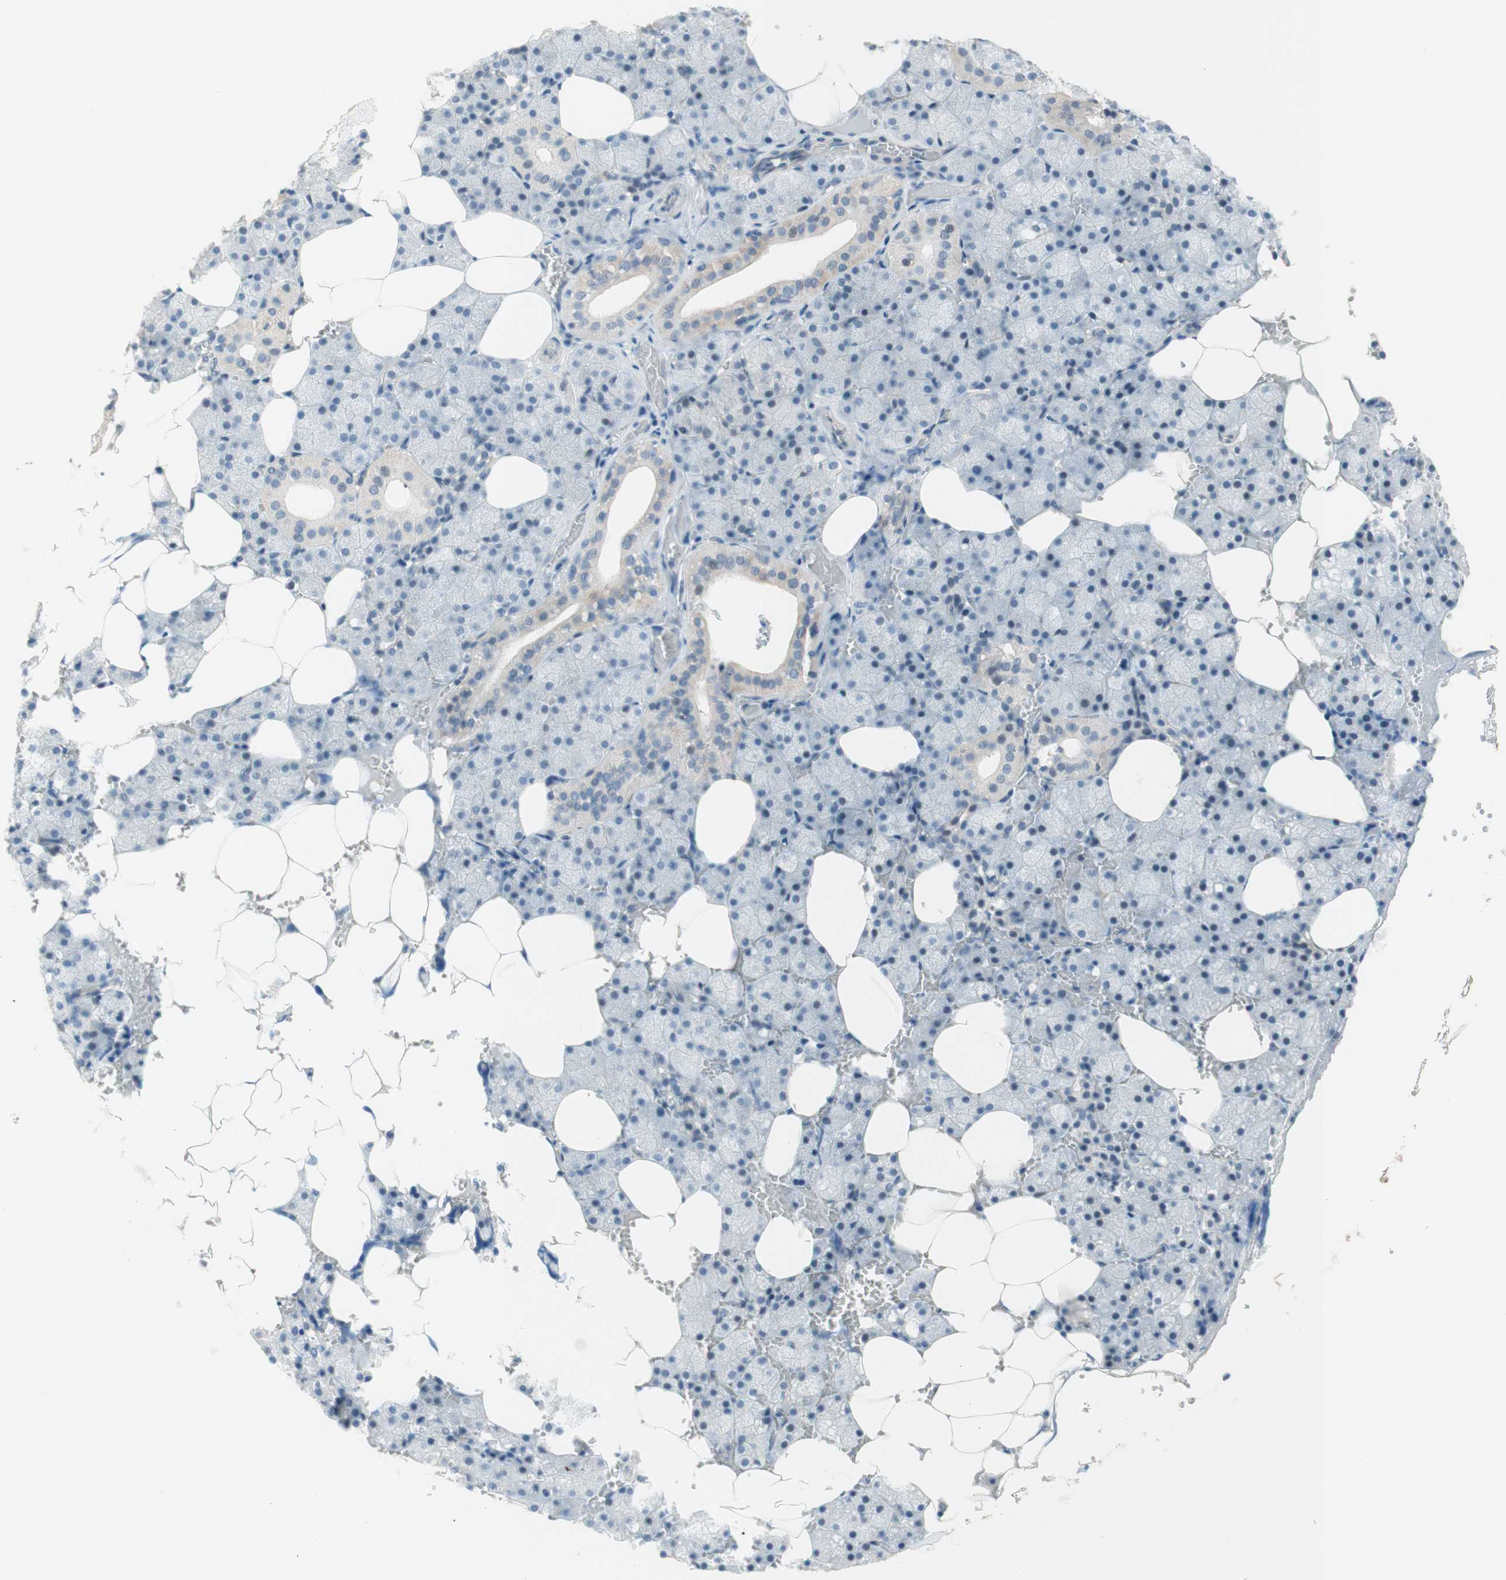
{"staining": {"intensity": "weak", "quantity": "<25%", "location": "cytoplasmic/membranous"}, "tissue": "salivary gland", "cell_type": "Glandular cells", "image_type": "normal", "snomed": [{"axis": "morphology", "description": "Normal tissue, NOS"}, {"axis": "topography", "description": "Salivary gland"}], "caption": "Unremarkable salivary gland was stained to show a protein in brown. There is no significant expression in glandular cells.", "gene": "JPH1", "patient": {"sex": "male", "age": 62}}